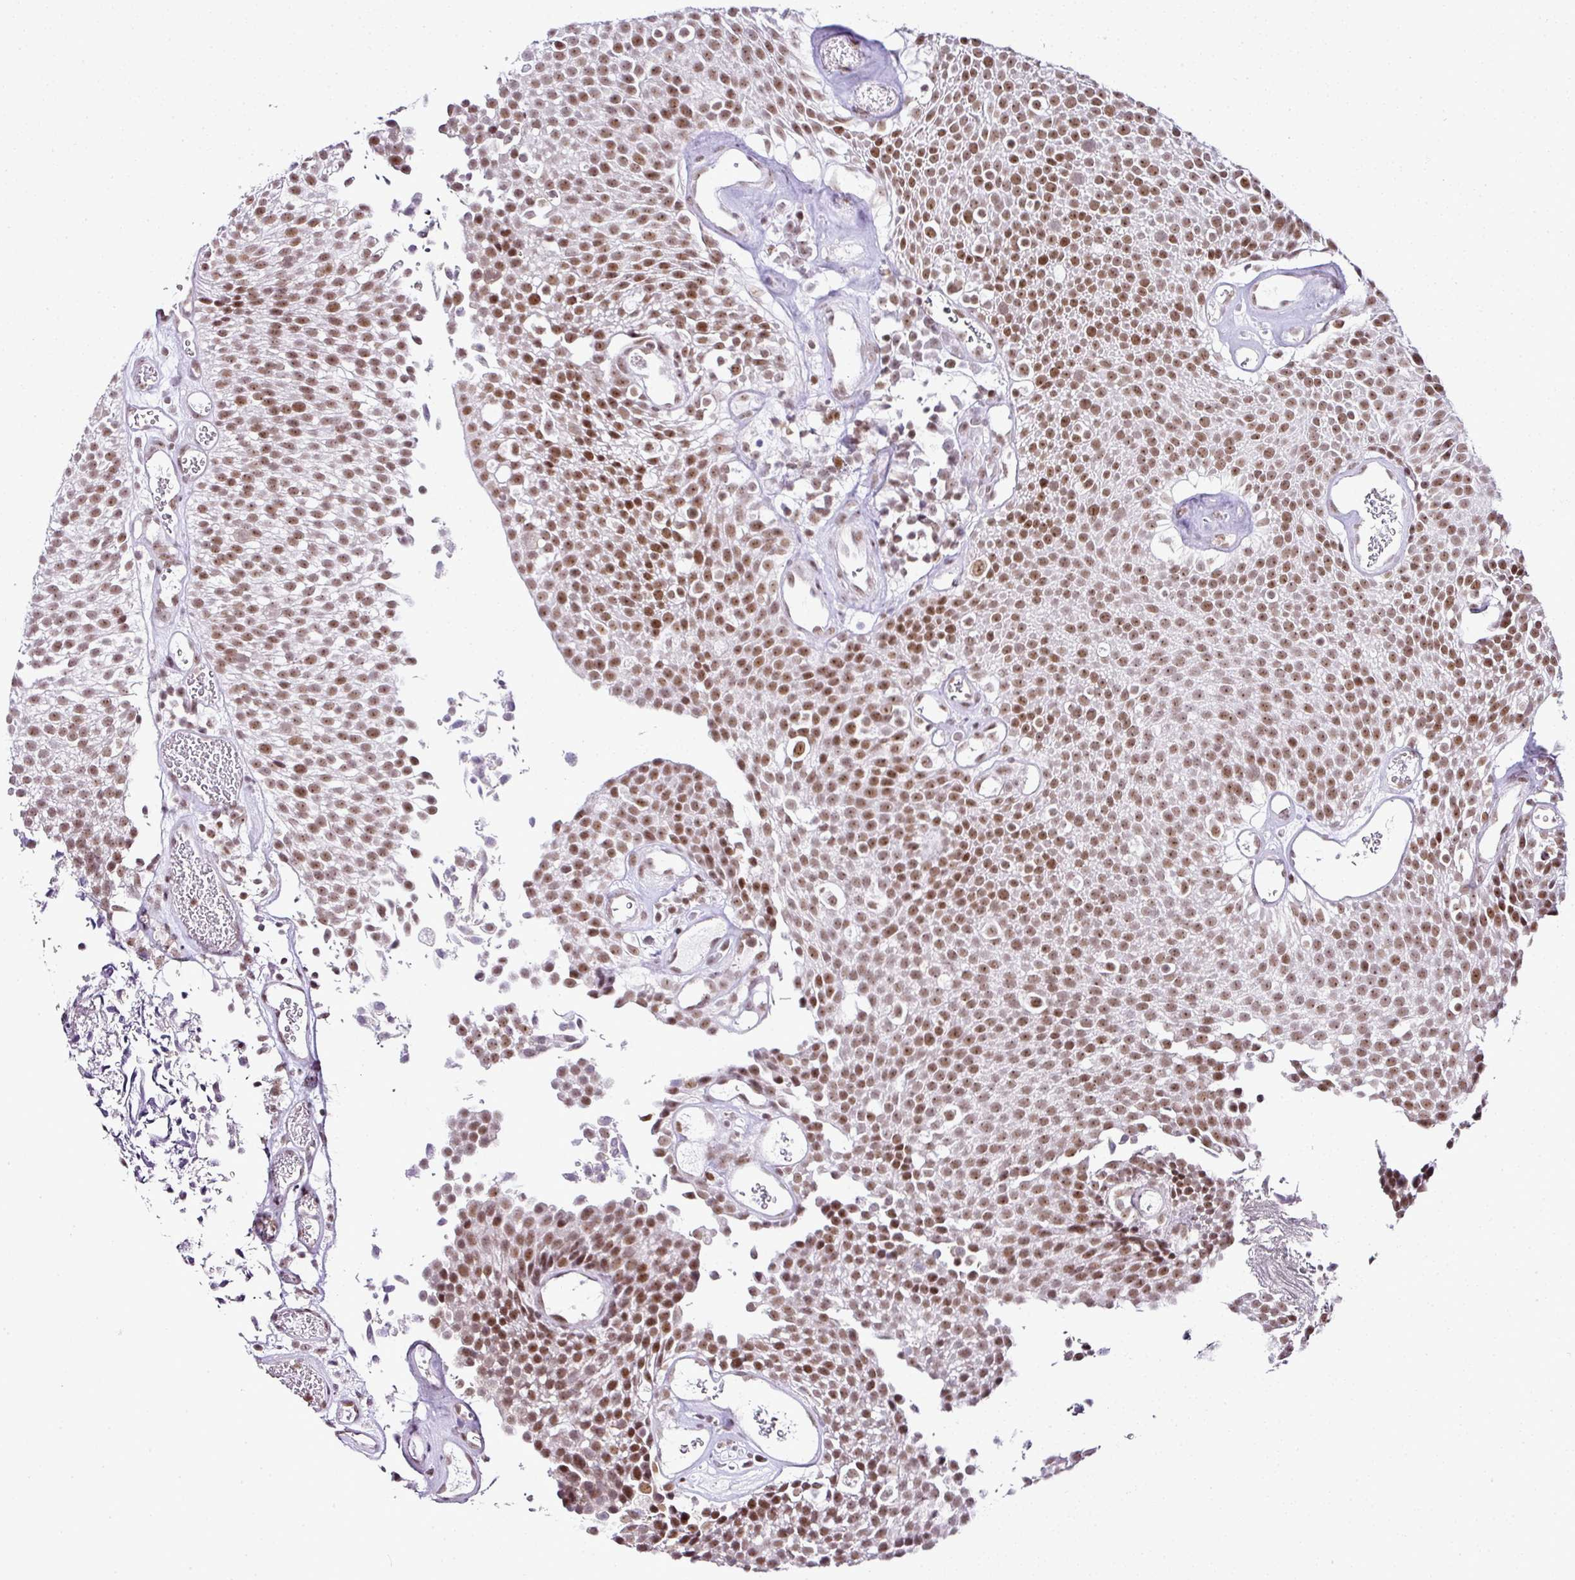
{"staining": {"intensity": "moderate", "quantity": "25%-75%", "location": "nuclear"}, "tissue": "urothelial cancer", "cell_type": "Tumor cells", "image_type": "cancer", "snomed": [{"axis": "morphology", "description": "Urothelial carcinoma, Low grade"}, {"axis": "topography", "description": "Urinary bladder"}], "caption": "Immunohistochemistry (IHC) image of neoplastic tissue: human urothelial cancer stained using immunohistochemistry (IHC) reveals medium levels of moderate protein expression localized specifically in the nuclear of tumor cells, appearing as a nuclear brown color.", "gene": "FAM32A", "patient": {"sex": "female", "age": 79}}